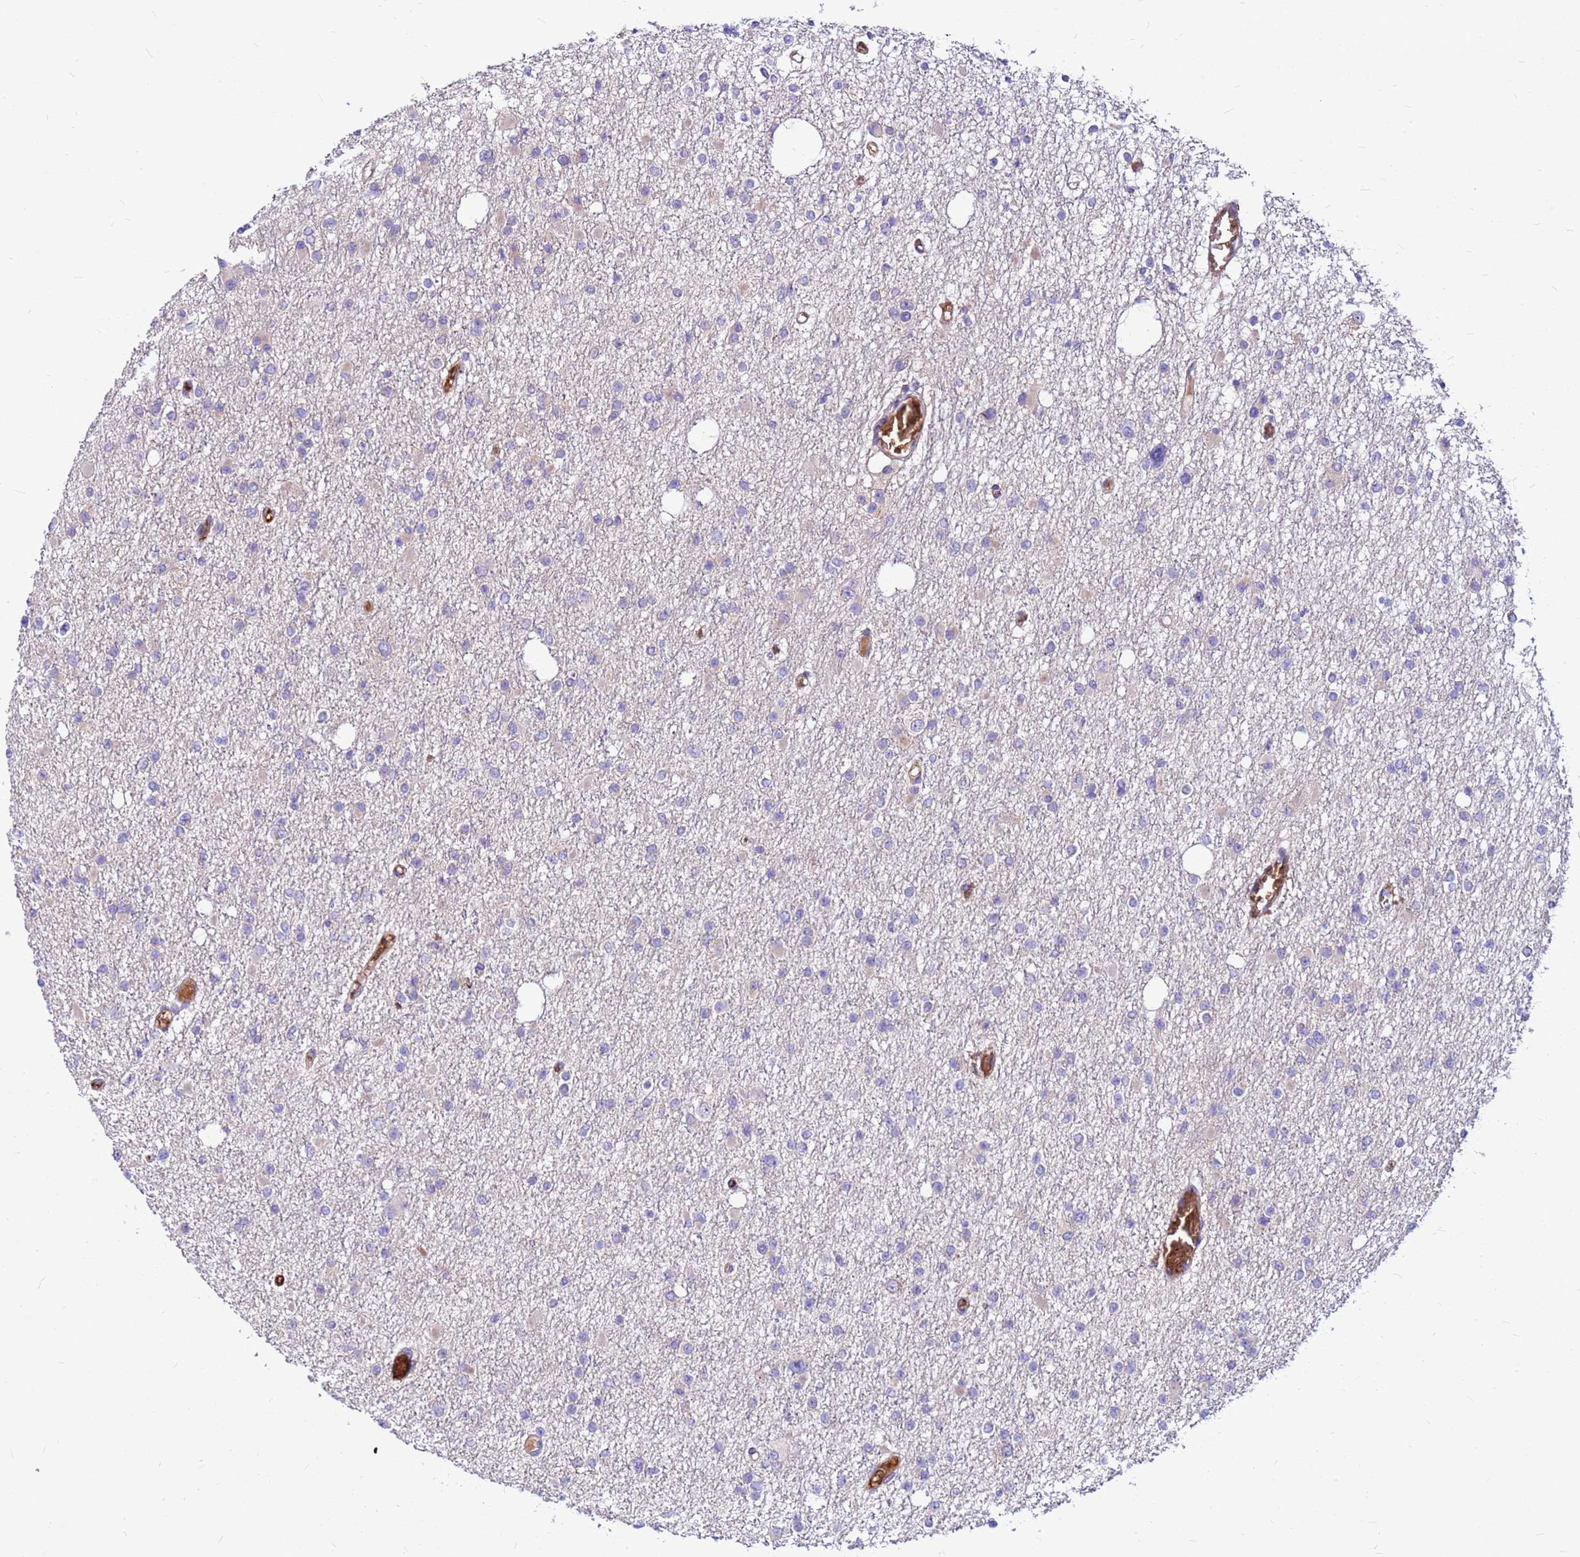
{"staining": {"intensity": "negative", "quantity": "none", "location": "none"}, "tissue": "glioma", "cell_type": "Tumor cells", "image_type": "cancer", "snomed": [{"axis": "morphology", "description": "Glioma, malignant, Low grade"}, {"axis": "topography", "description": "Brain"}], "caption": "There is no significant positivity in tumor cells of glioma. The staining was performed using DAB (3,3'-diaminobenzidine) to visualize the protein expression in brown, while the nuclei were stained in blue with hematoxylin (Magnification: 20x).", "gene": "ZNF669", "patient": {"sex": "female", "age": 22}}